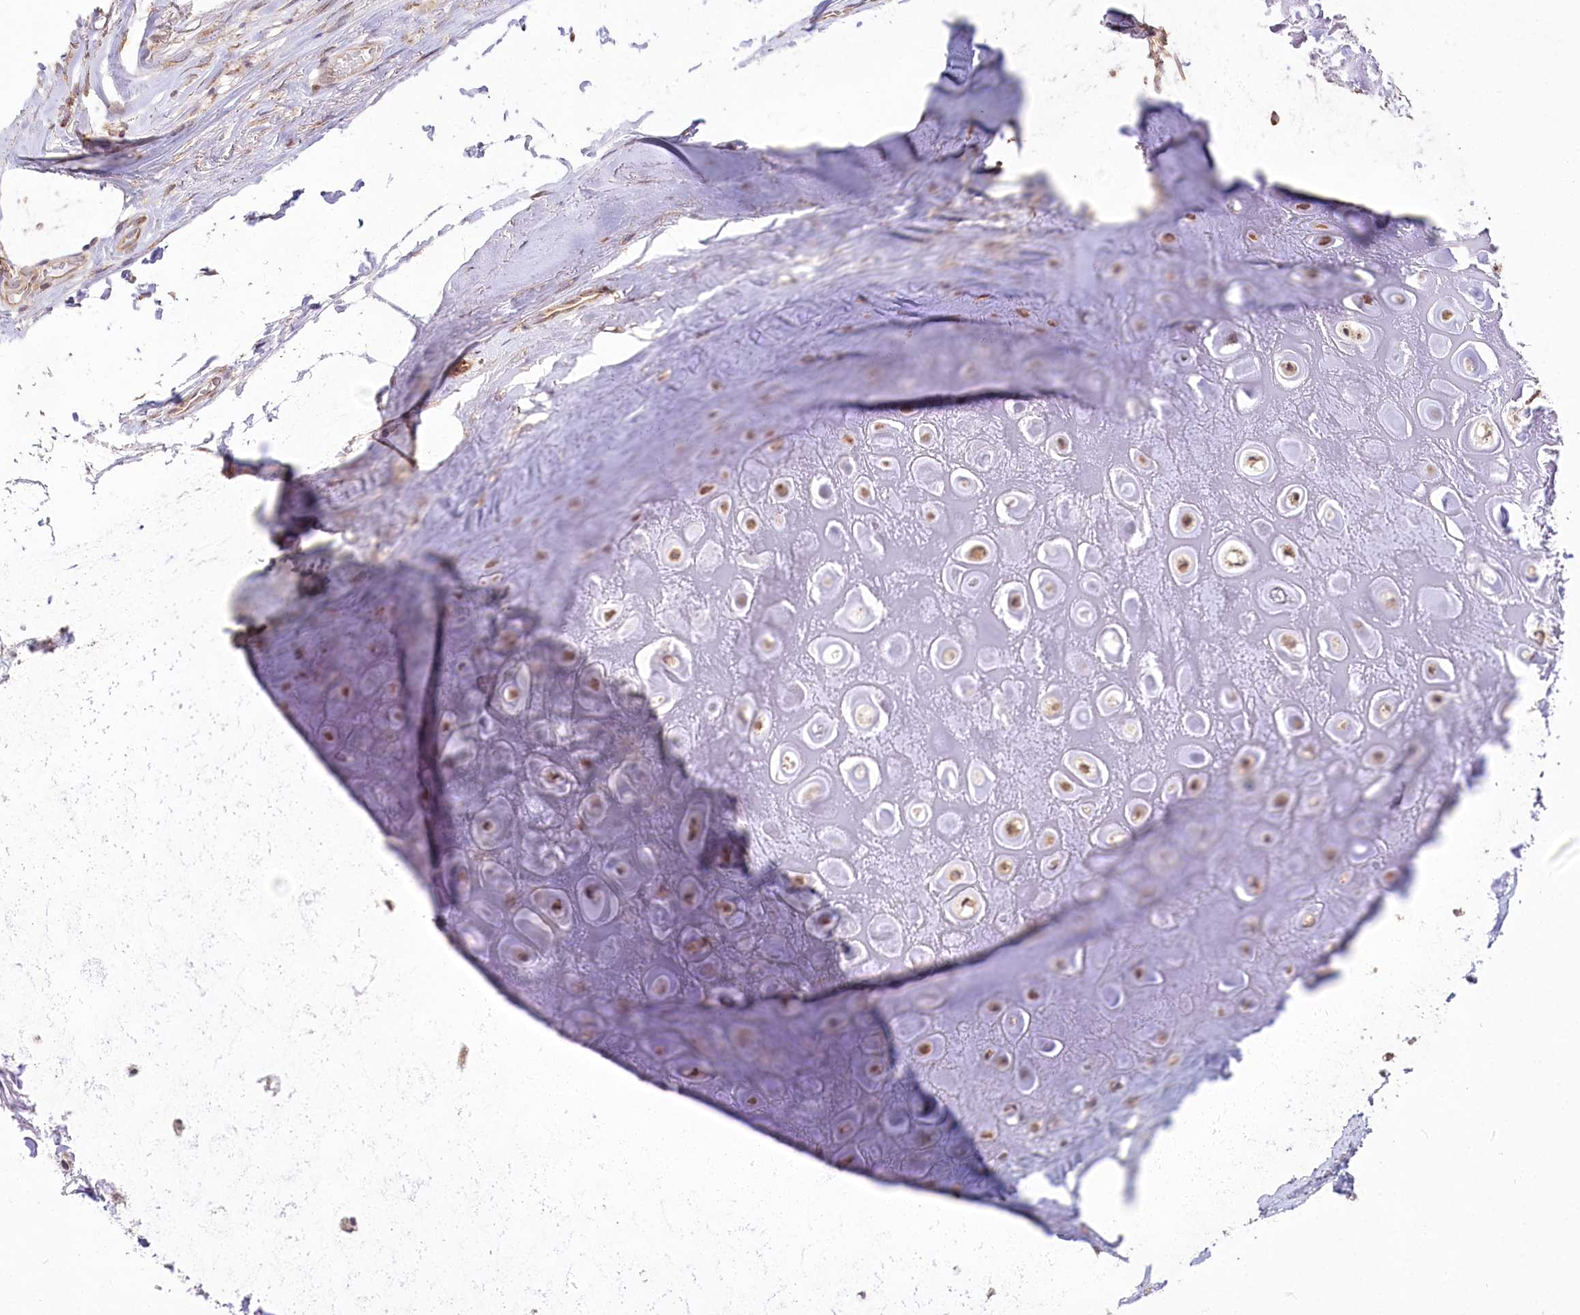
{"staining": {"intensity": "weak", "quantity": ">75%", "location": "cytoplasmic/membranous"}, "tissue": "adipose tissue", "cell_type": "Adipocytes", "image_type": "normal", "snomed": [{"axis": "morphology", "description": "Normal tissue, NOS"}, {"axis": "morphology", "description": "Basal cell carcinoma"}, {"axis": "topography", "description": "Skin"}], "caption": "Immunohistochemical staining of unremarkable adipose tissue exhibits low levels of weak cytoplasmic/membranous positivity in approximately >75% of adipocytes.", "gene": "STT3B", "patient": {"sex": "female", "age": 89}}